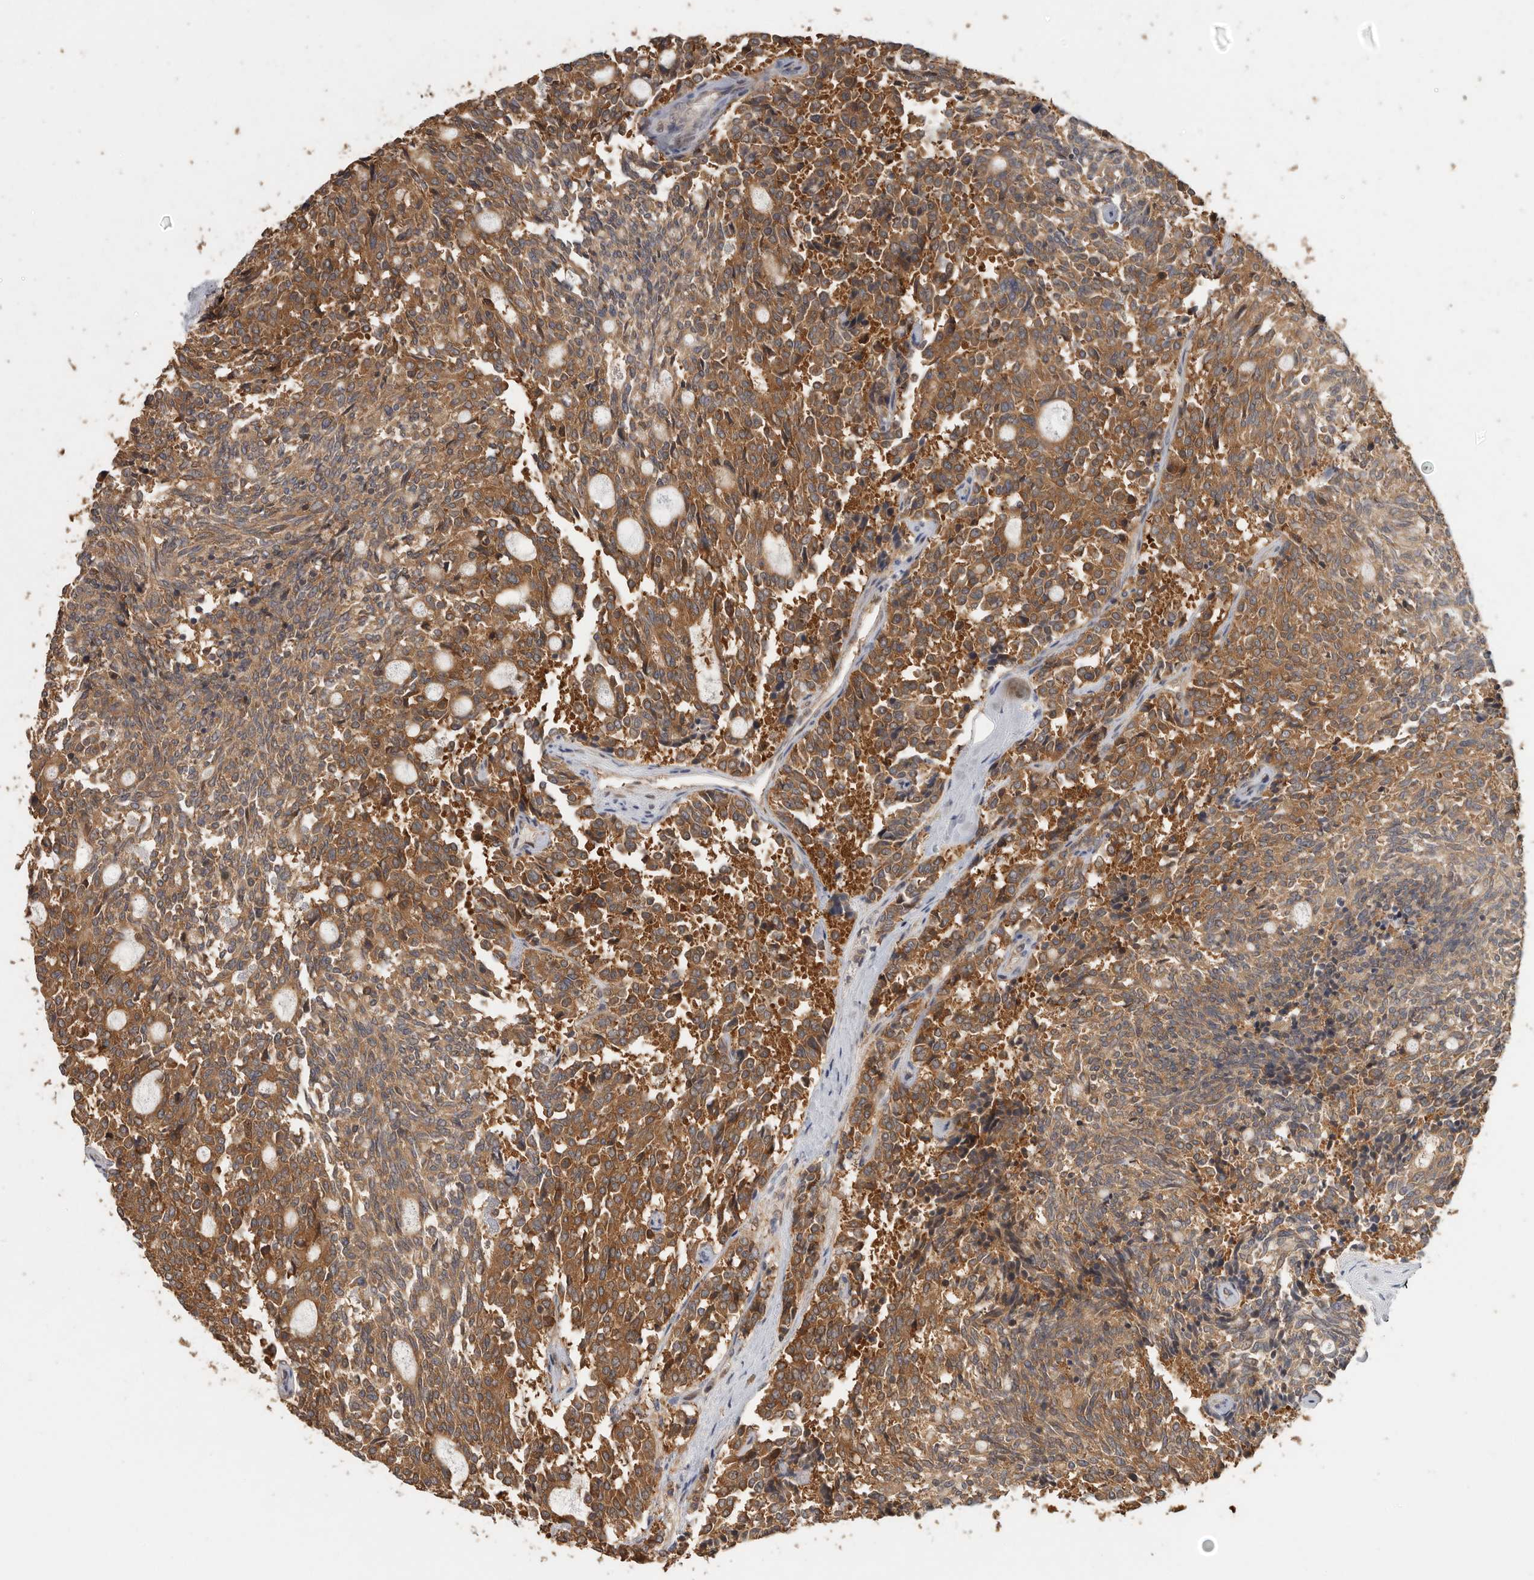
{"staining": {"intensity": "strong", "quantity": ">75%", "location": "cytoplasmic/membranous"}, "tissue": "carcinoid", "cell_type": "Tumor cells", "image_type": "cancer", "snomed": [{"axis": "morphology", "description": "Carcinoid, malignant, NOS"}, {"axis": "topography", "description": "Pancreas"}], "caption": "An immunohistochemistry (IHC) histopathology image of neoplastic tissue is shown. Protein staining in brown shows strong cytoplasmic/membranous positivity in malignant carcinoid within tumor cells. The staining was performed using DAB to visualize the protein expression in brown, while the nuclei were stained in blue with hematoxylin (Magnification: 20x).", "gene": "CCT8", "patient": {"sex": "female", "age": 54}}